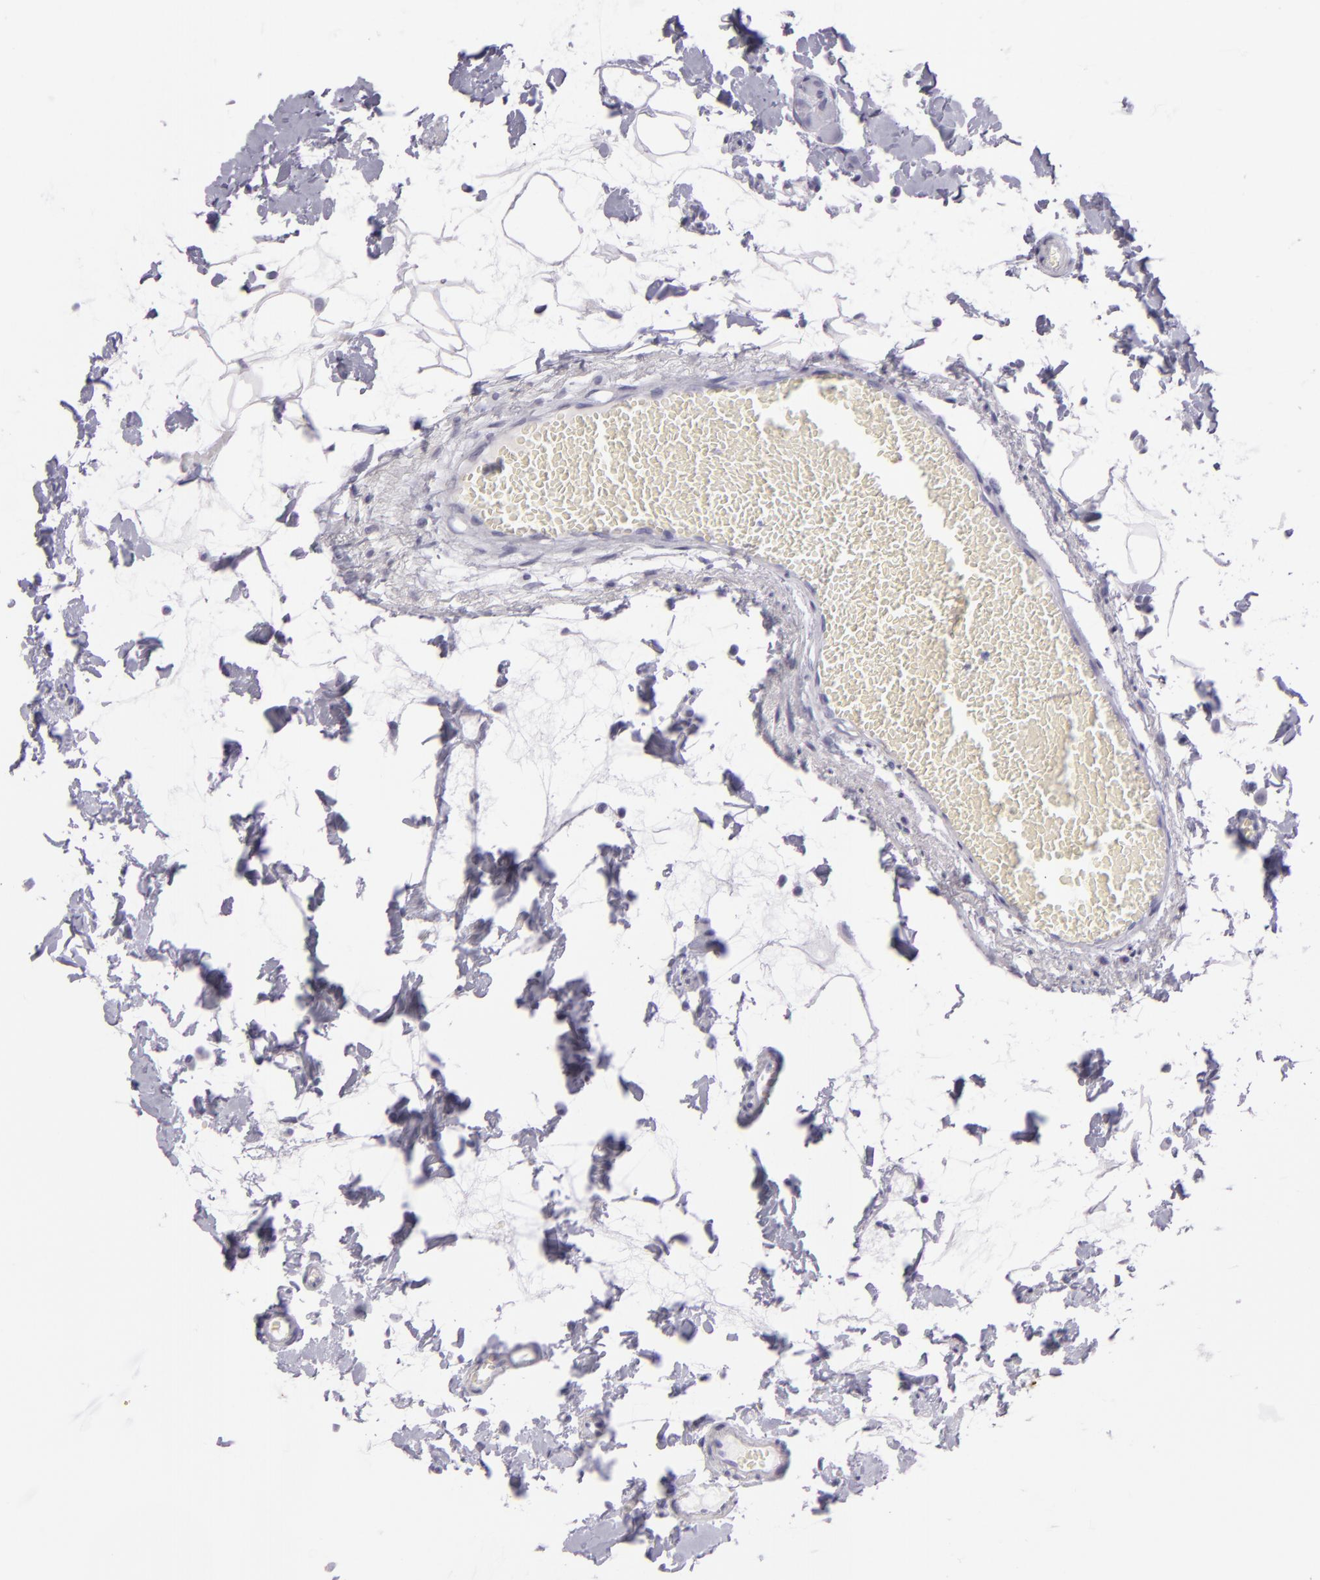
{"staining": {"intensity": "negative", "quantity": "none", "location": "none"}, "tissue": "small intestine", "cell_type": "Glandular cells", "image_type": "normal", "snomed": [{"axis": "morphology", "description": "Normal tissue, NOS"}, {"axis": "topography", "description": "Small intestine"}], "caption": "This is an immunohistochemistry histopathology image of benign small intestine. There is no positivity in glandular cells.", "gene": "MUC6", "patient": {"sex": "female", "age": 61}}